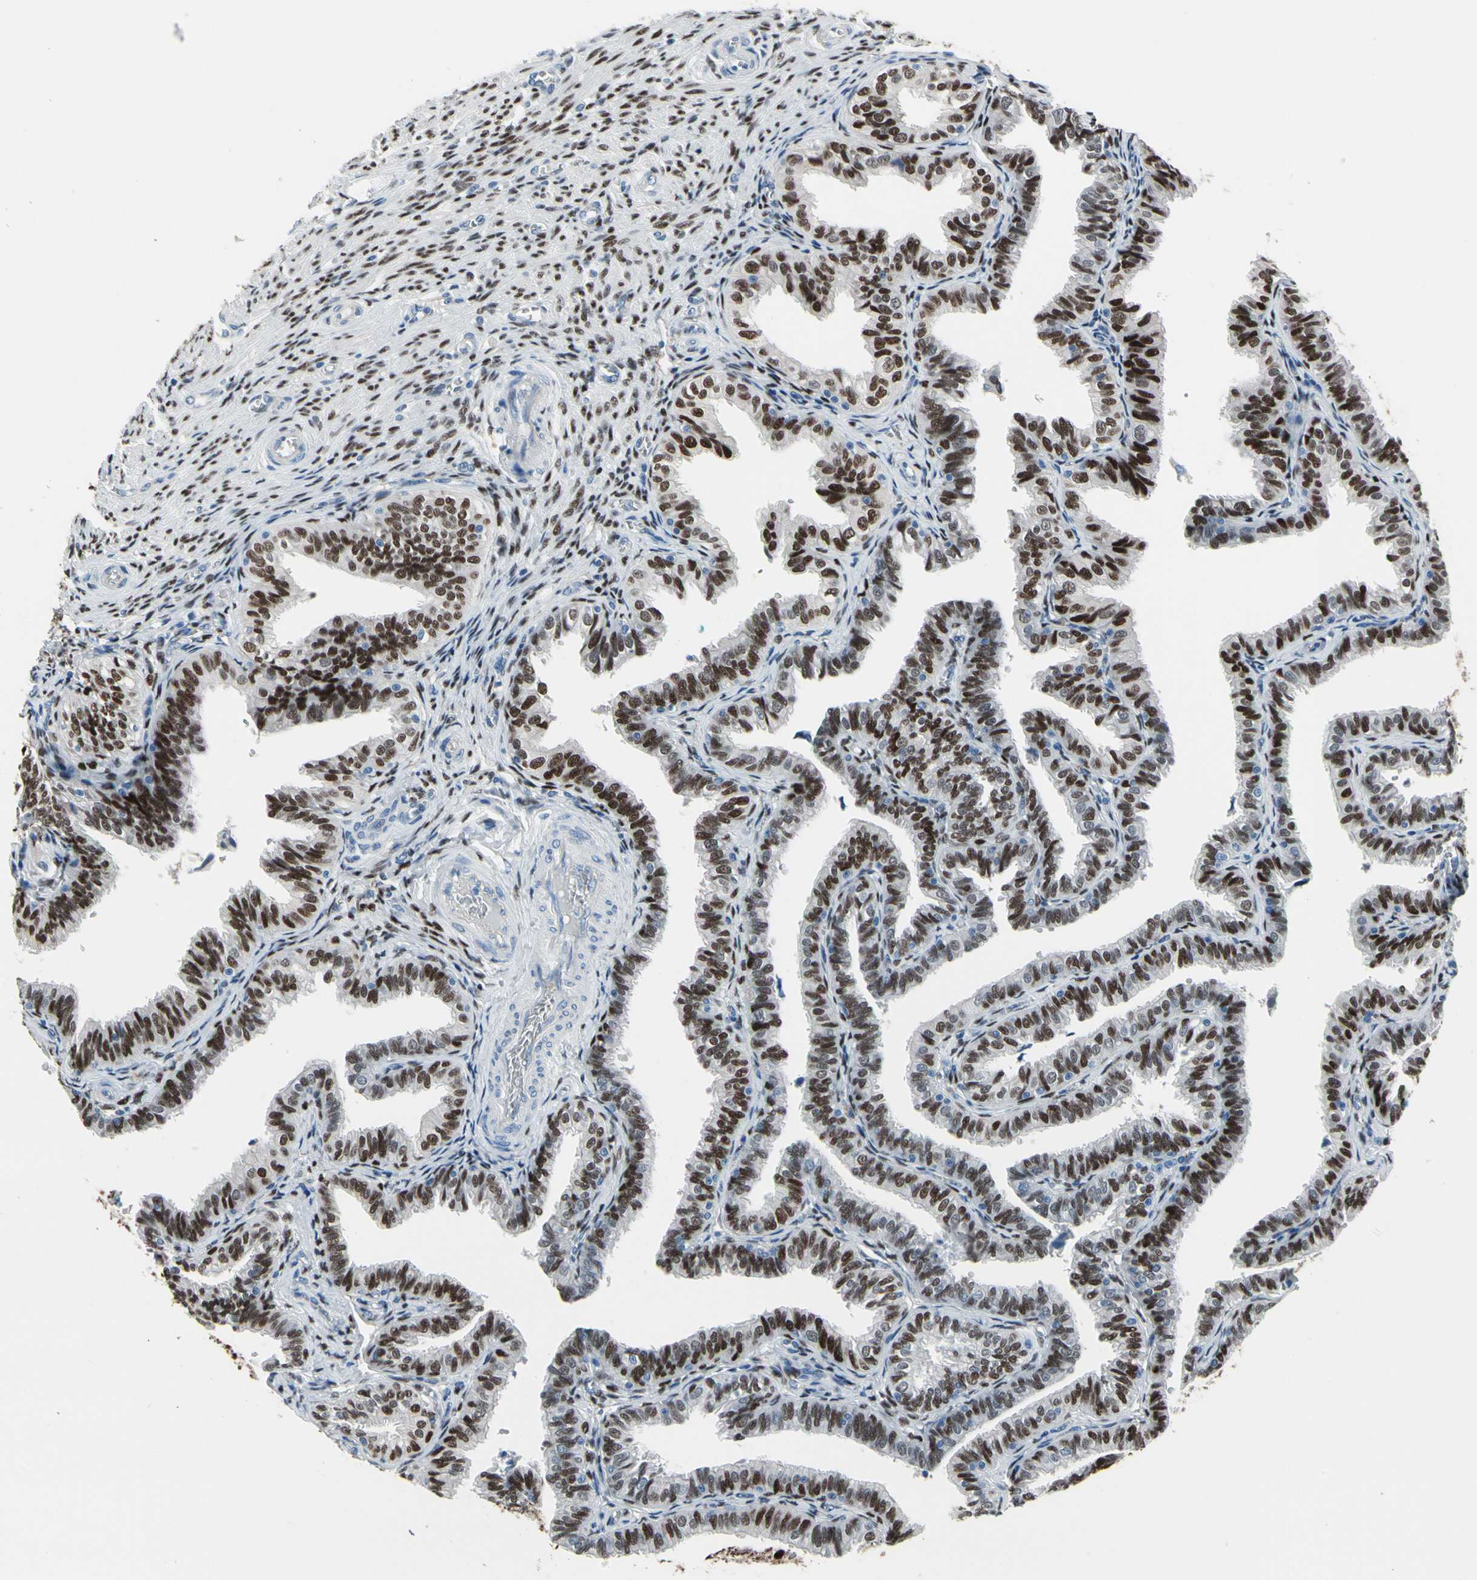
{"staining": {"intensity": "strong", "quantity": ">75%", "location": "nuclear"}, "tissue": "fallopian tube", "cell_type": "Glandular cells", "image_type": "normal", "snomed": [{"axis": "morphology", "description": "Normal tissue, NOS"}, {"axis": "topography", "description": "Fallopian tube"}], "caption": "Fallopian tube stained with DAB immunohistochemistry reveals high levels of strong nuclear staining in approximately >75% of glandular cells.", "gene": "PGR", "patient": {"sex": "female", "age": 46}}